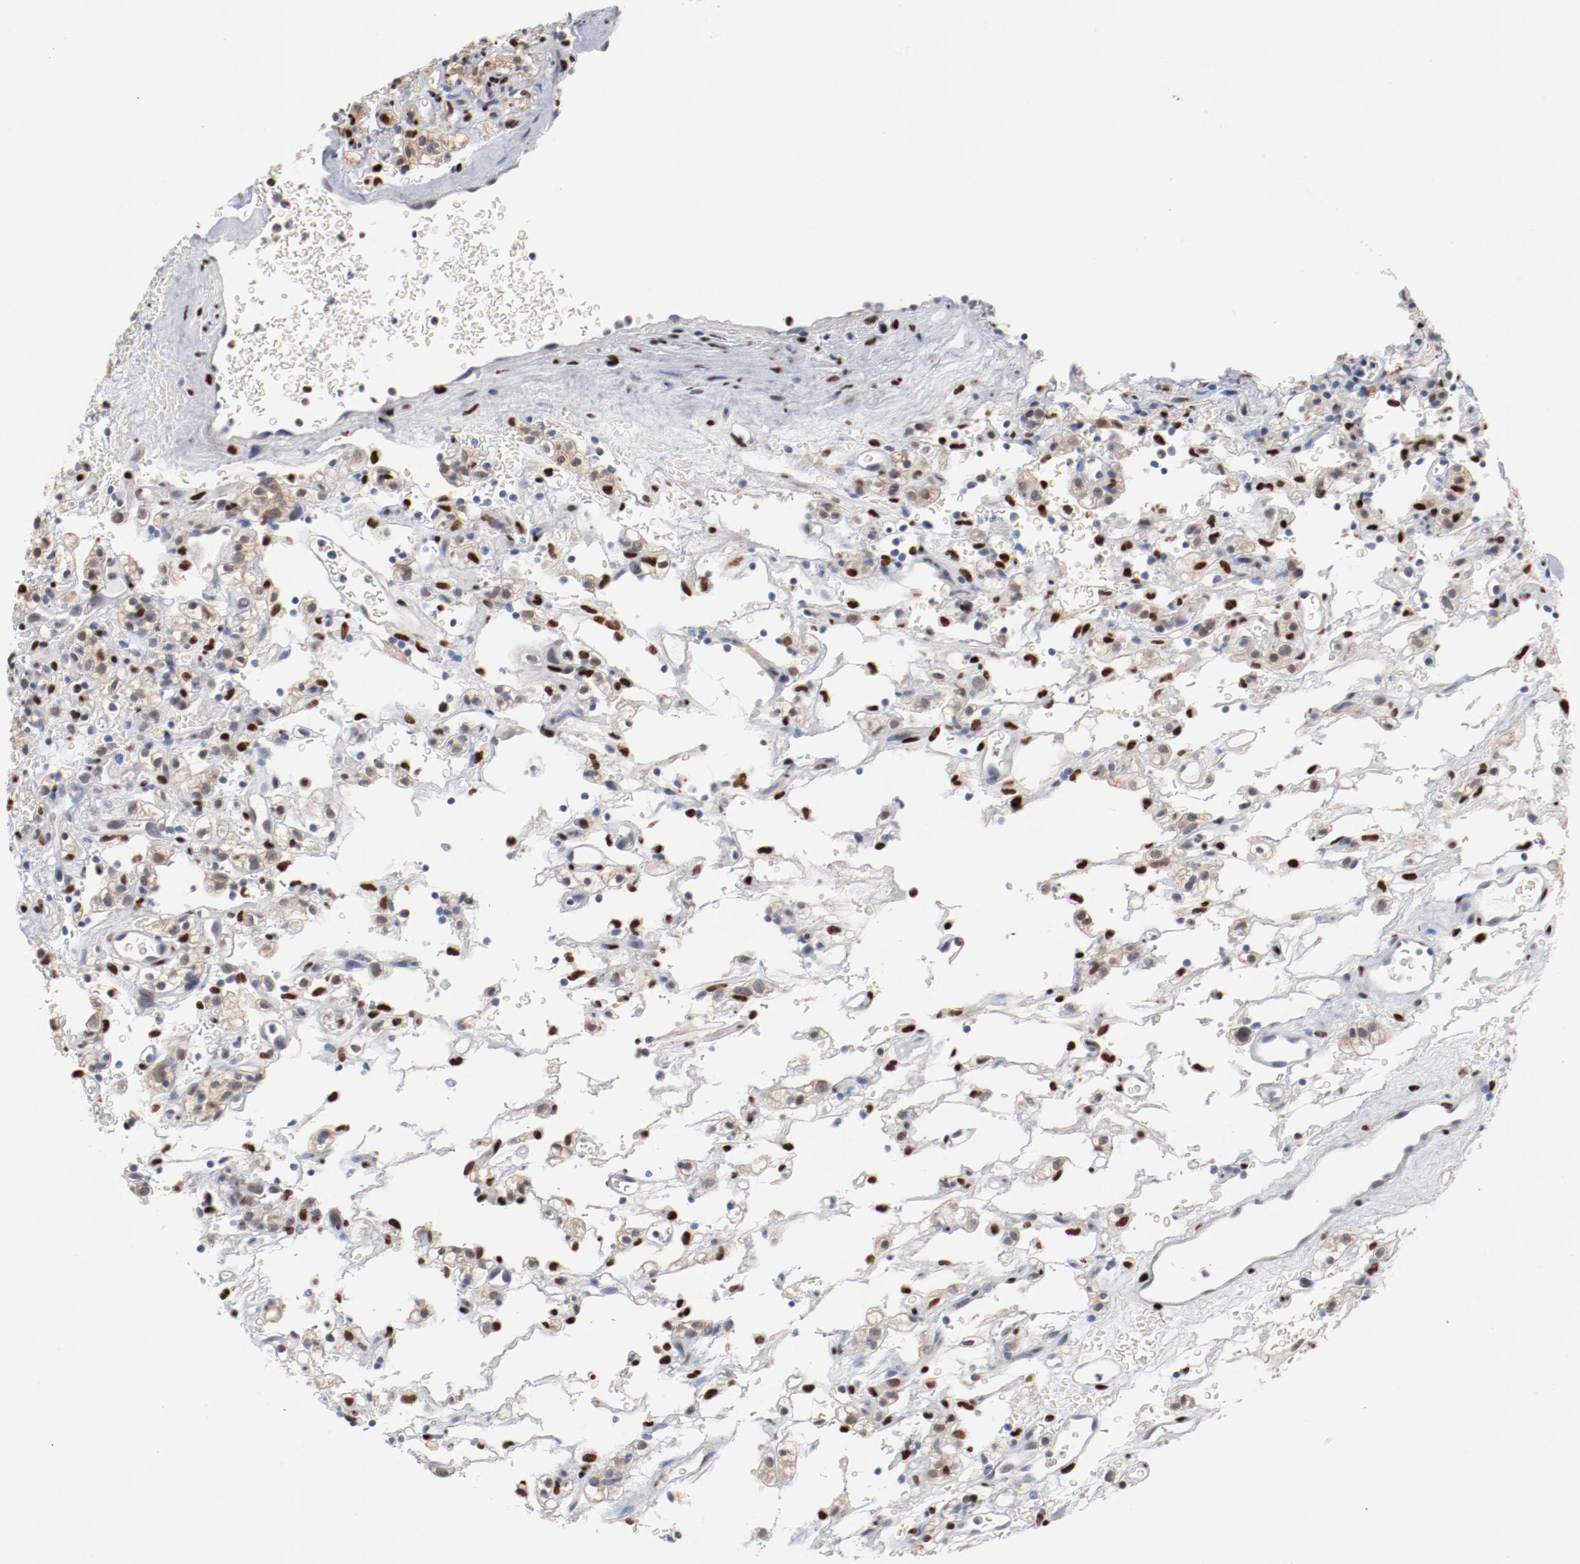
{"staining": {"intensity": "negative", "quantity": "none", "location": "none"}, "tissue": "renal cancer", "cell_type": "Tumor cells", "image_type": "cancer", "snomed": [{"axis": "morphology", "description": "Normal tissue, NOS"}, {"axis": "morphology", "description": "Adenocarcinoma, NOS"}, {"axis": "topography", "description": "Kidney"}], "caption": "High power microscopy micrograph of an IHC image of adenocarcinoma (renal), revealing no significant positivity in tumor cells.", "gene": "ZEB2", "patient": {"sex": "female", "age": 72}}